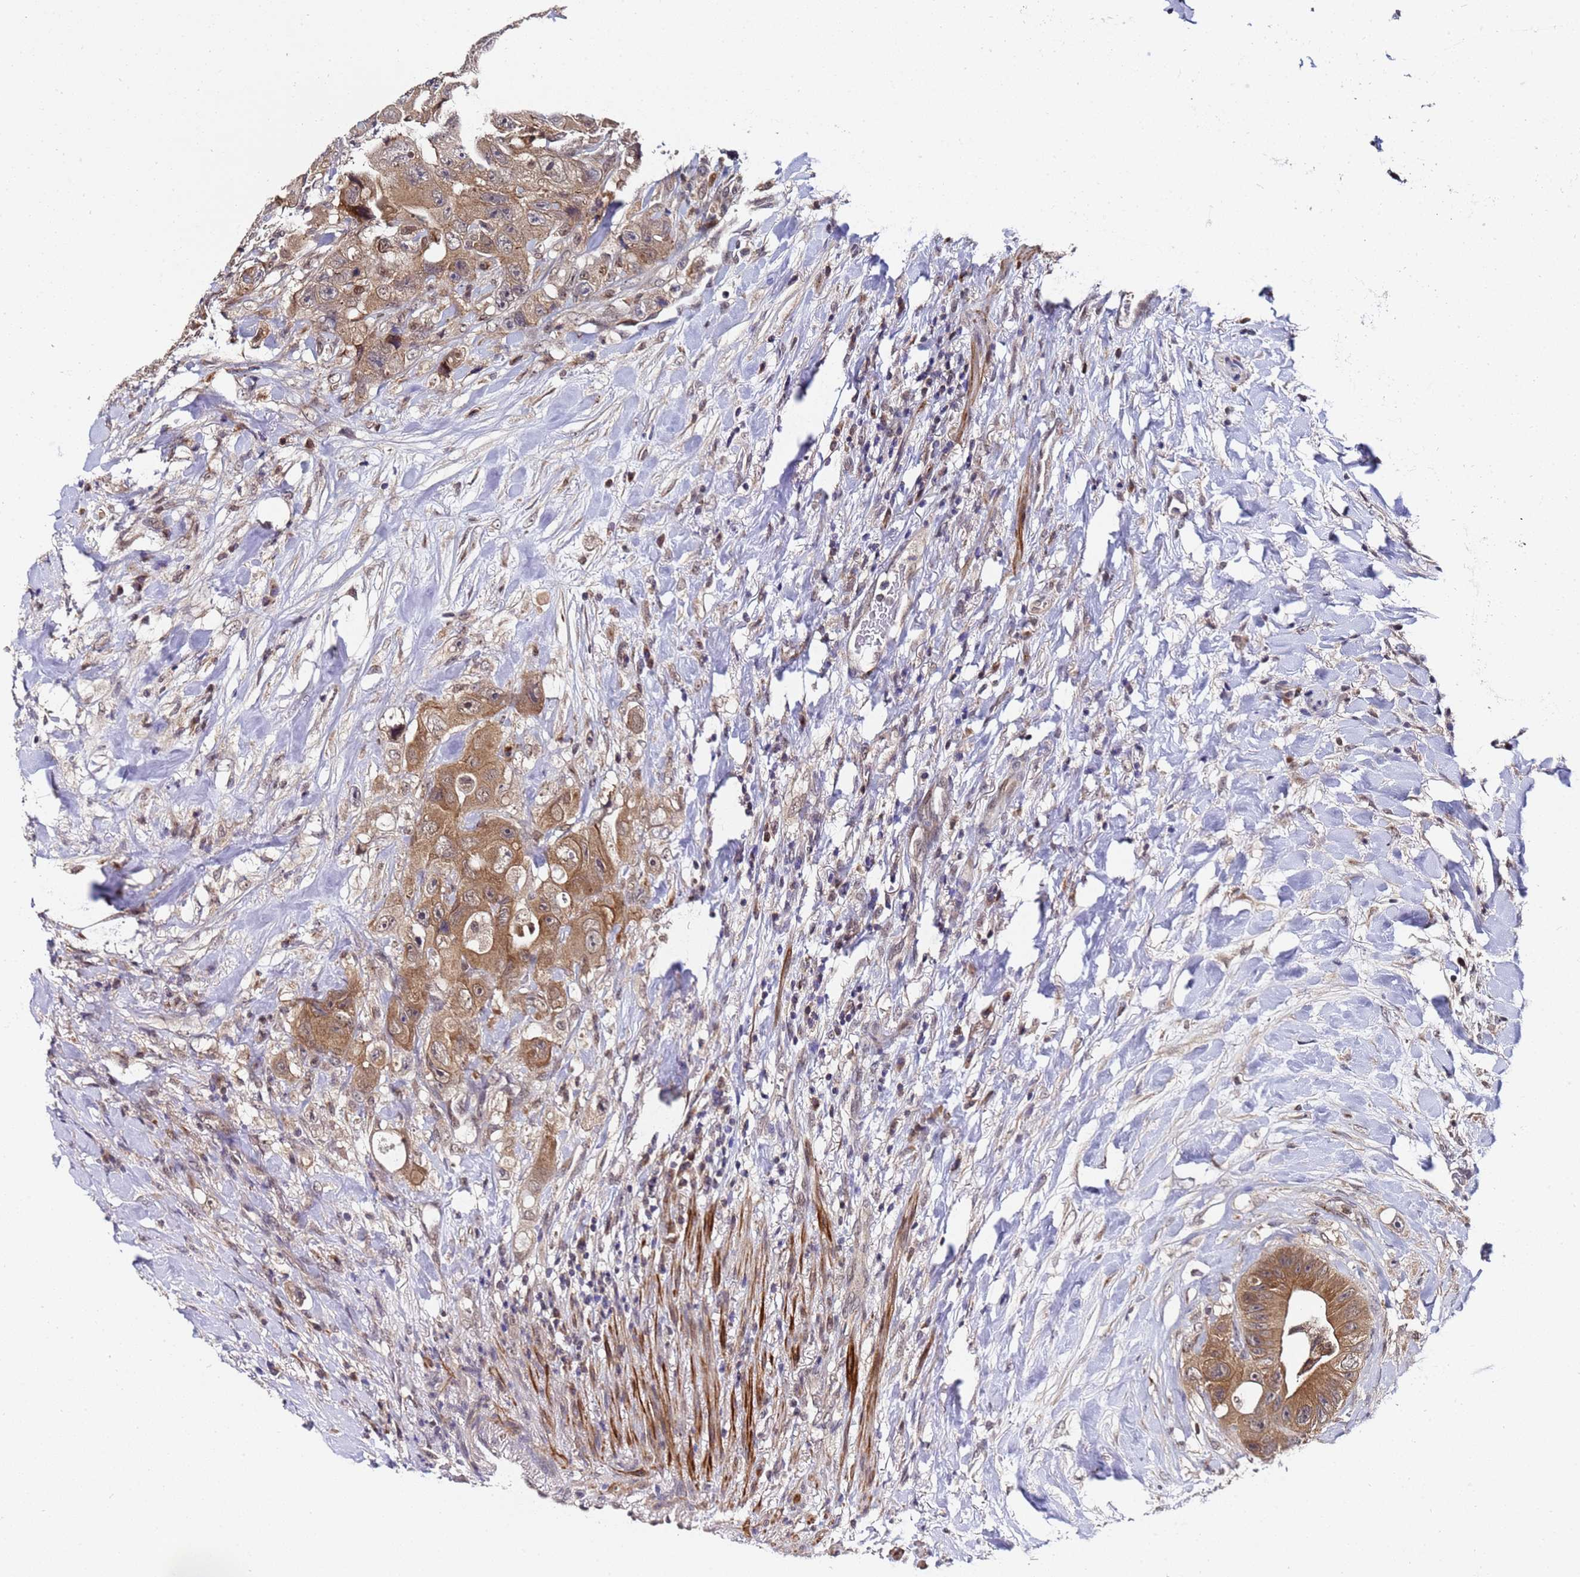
{"staining": {"intensity": "moderate", "quantity": ">75%", "location": "cytoplasmic/membranous,nuclear"}, "tissue": "colorectal cancer", "cell_type": "Tumor cells", "image_type": "cancer", "snomed": [{"axis": "morphology", "description": "Adenocarcinoma, NOS"}, {"axis": "topography", "description": "Colon"}], "caption": "Adenocarcinoma (colorectal) stained with a protein marker demonstrates moderate staining in tumor cells.", "gene": "ANAPC13", "patient": {"sex": "female", "age": 46}}